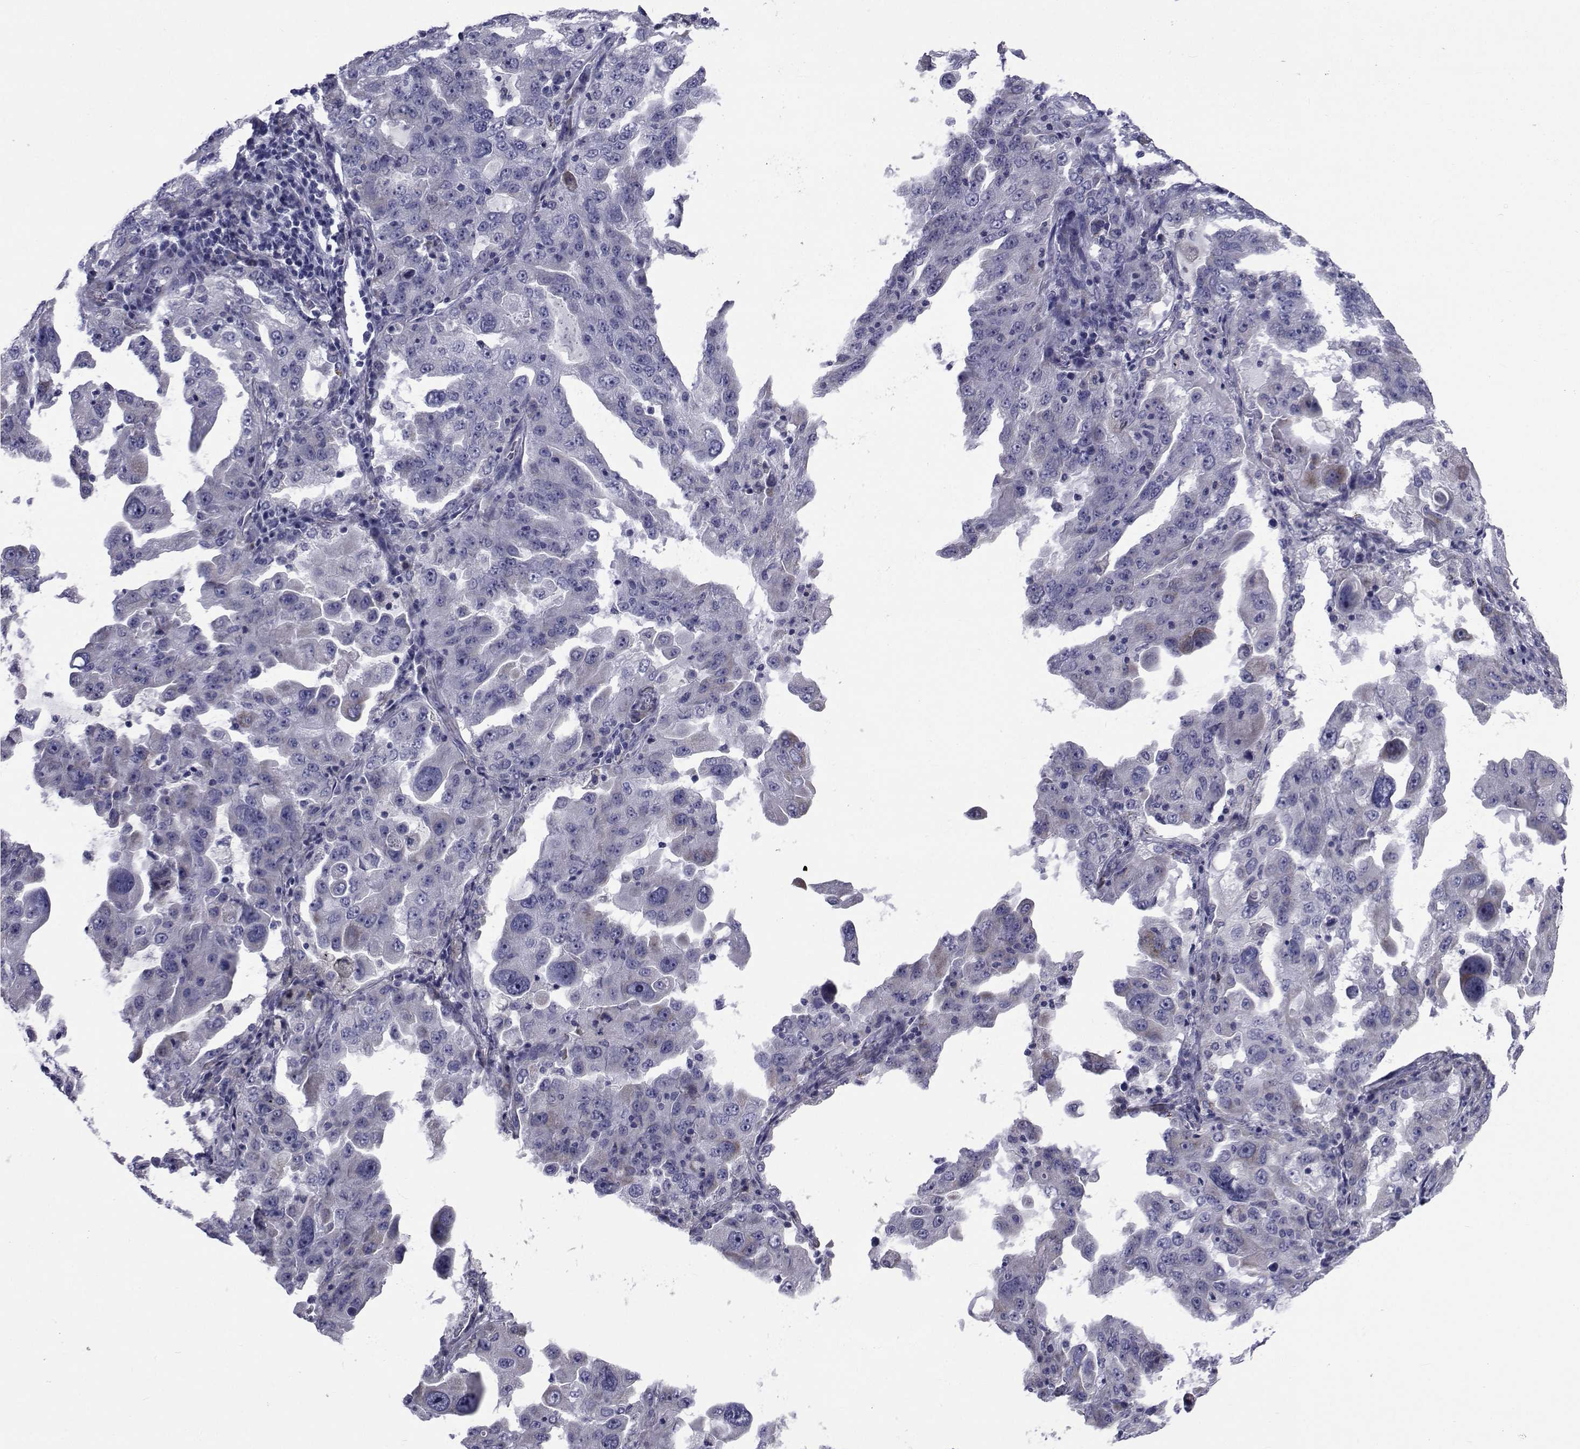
{"staining": {"intensity": "weak", "quantity": "<25%", "location": "cytoplasmic/membranous"}, "tissue": "lung cancer", "cell_type": "Tumor cells", "image_type": "cancer", "snomed": [{"axis": "morphology", "description": "Adenocarcinoma, NOS"}, {"axis": "topography", "description": "Lung"}], "caption": "High power microscopy micrograph of an immunohistochemistry histopathology image of lung cancer, revealing no significant staining in tumor cells.", "gene": "ROPN1", "patient": {"sex": "female", "age": 61}}